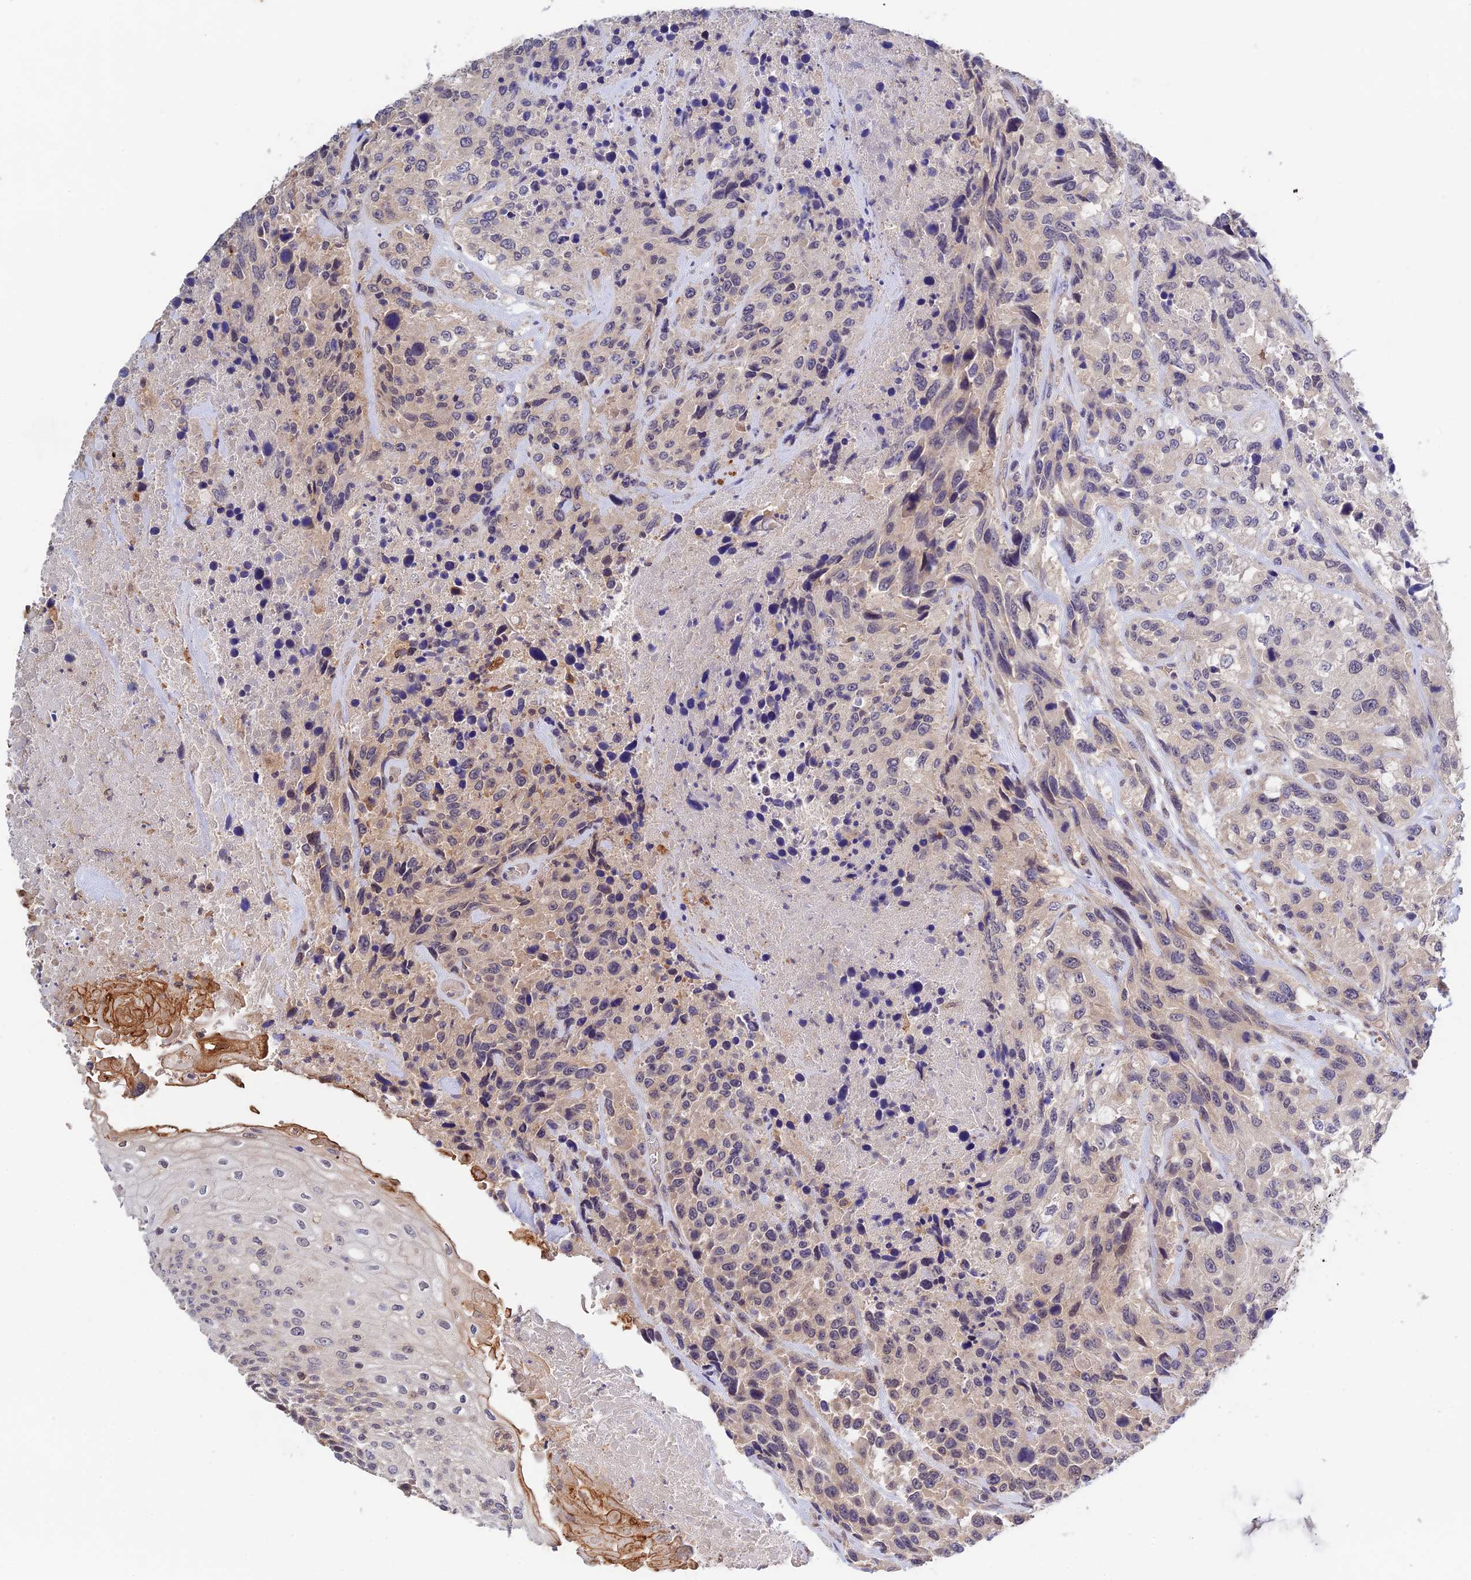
{"staining": {"intensity": "weak", "quantity": "<25%", "location": "cytoplasmic/membranous"}, "tissue": "urothelial cancer", "cell_type": "Tumor cells", "image_type": "cancer", "snomed": [{"axis": "morphology", "description": "Urothelial carcinoma, High grade"}, {"axis": "topography", "description": "Urinary bladder"}], "caption": "Histopathology image shows no protein staining in tumor cells of urothelial cancer tissue.", "gene": "CWH43", "patient": {"sex": "female", "age": 70}}